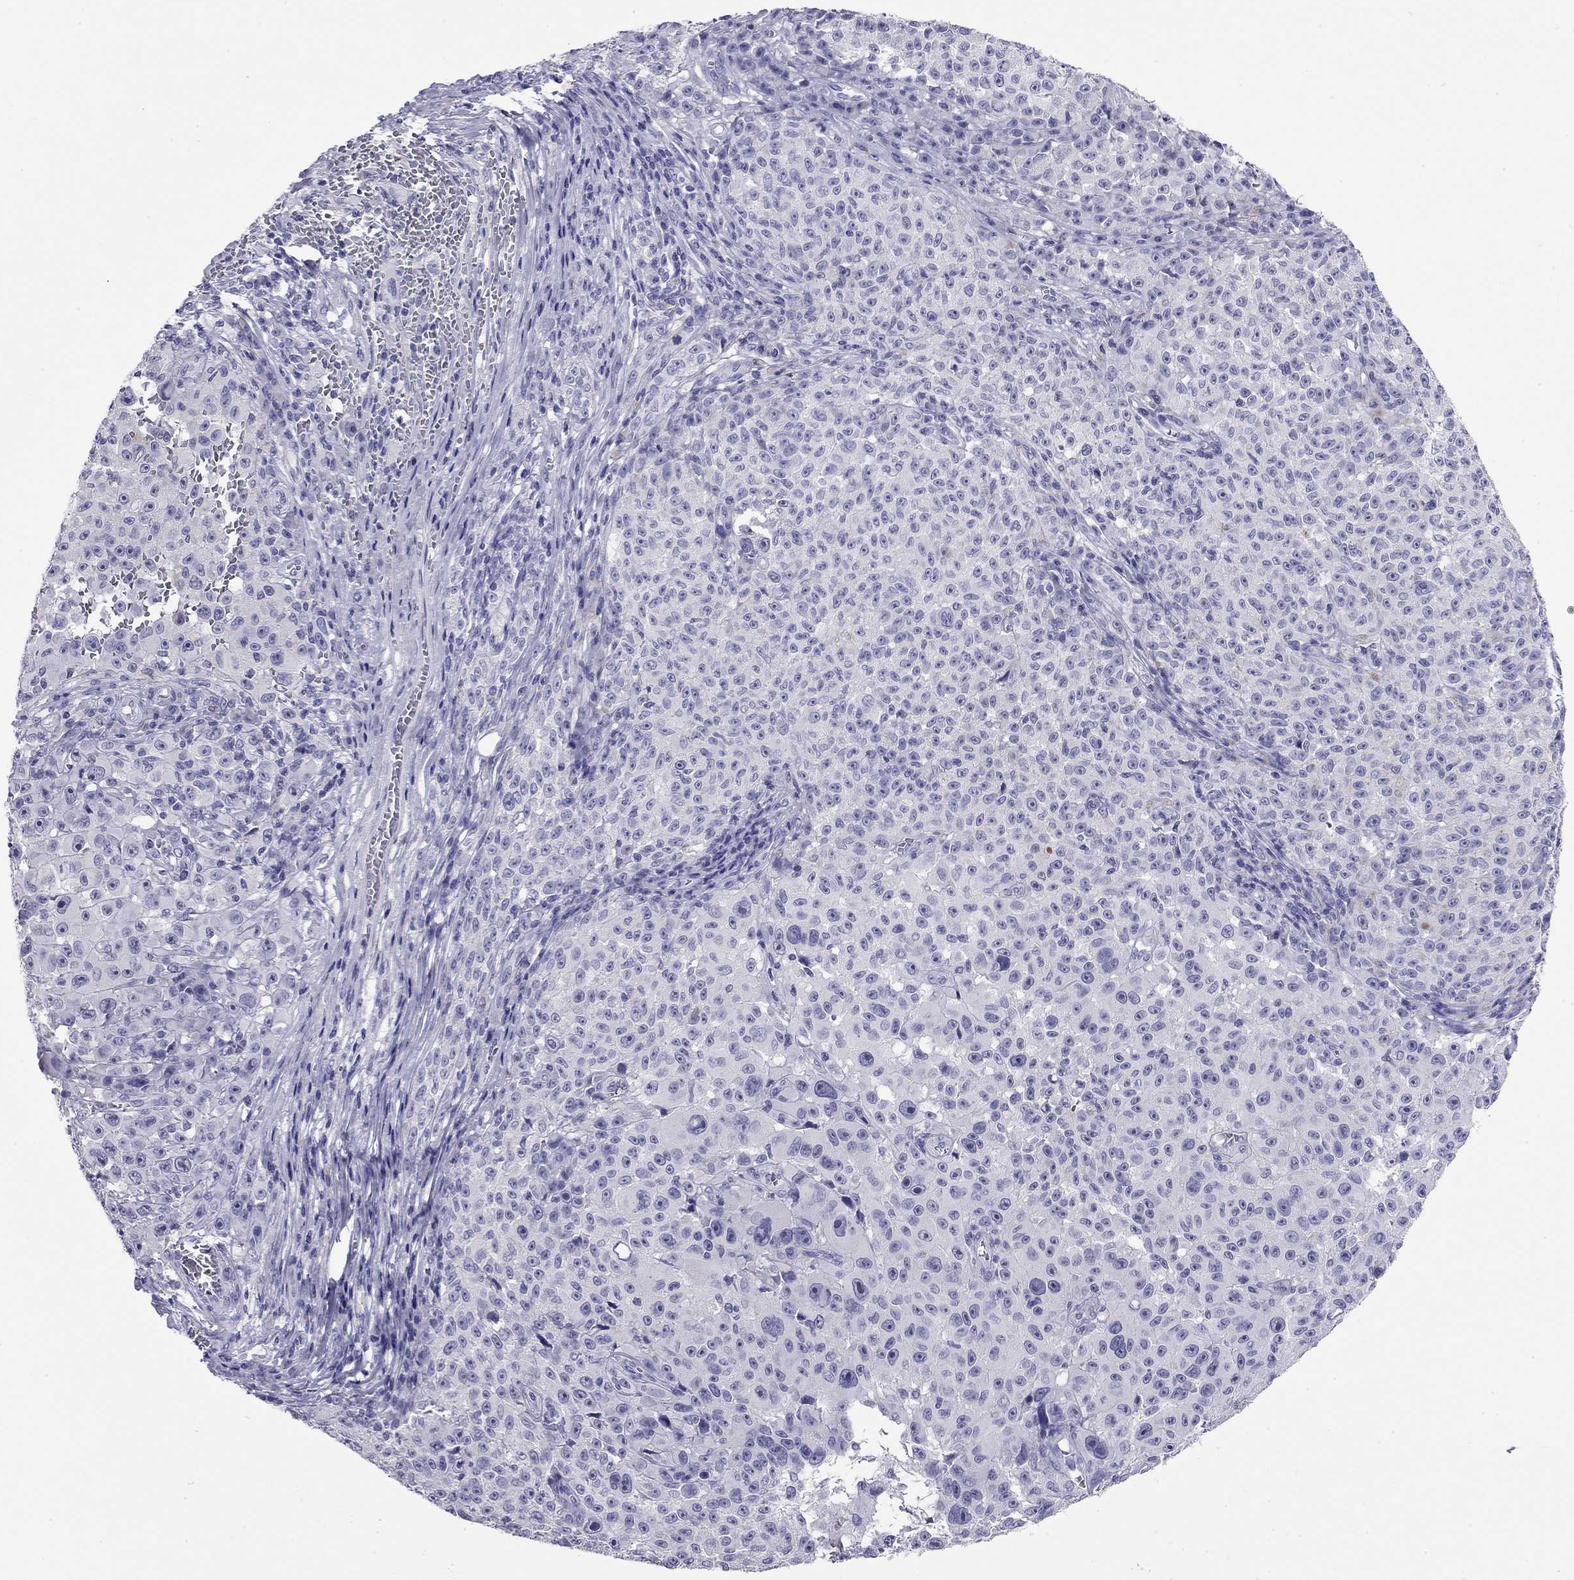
{"staining": {"intensity": "negative", "quantity": "none", "location": "none"}, "tissue": "melanoma", "cell_type": "Tumor cells", "image_type": "cancer", "snomed": [{"axis": "morphology", "description": "Malignant melanoma, NOS"}, {"axis": "topography", "description": "Skin"}], "caption": "Histopathology image shows no significant protein positivity in tumor cells of melanoma. Nuclei are stained in blue.", "gene": "ODF4", "patient": {"sex": "female", "age": 82}}